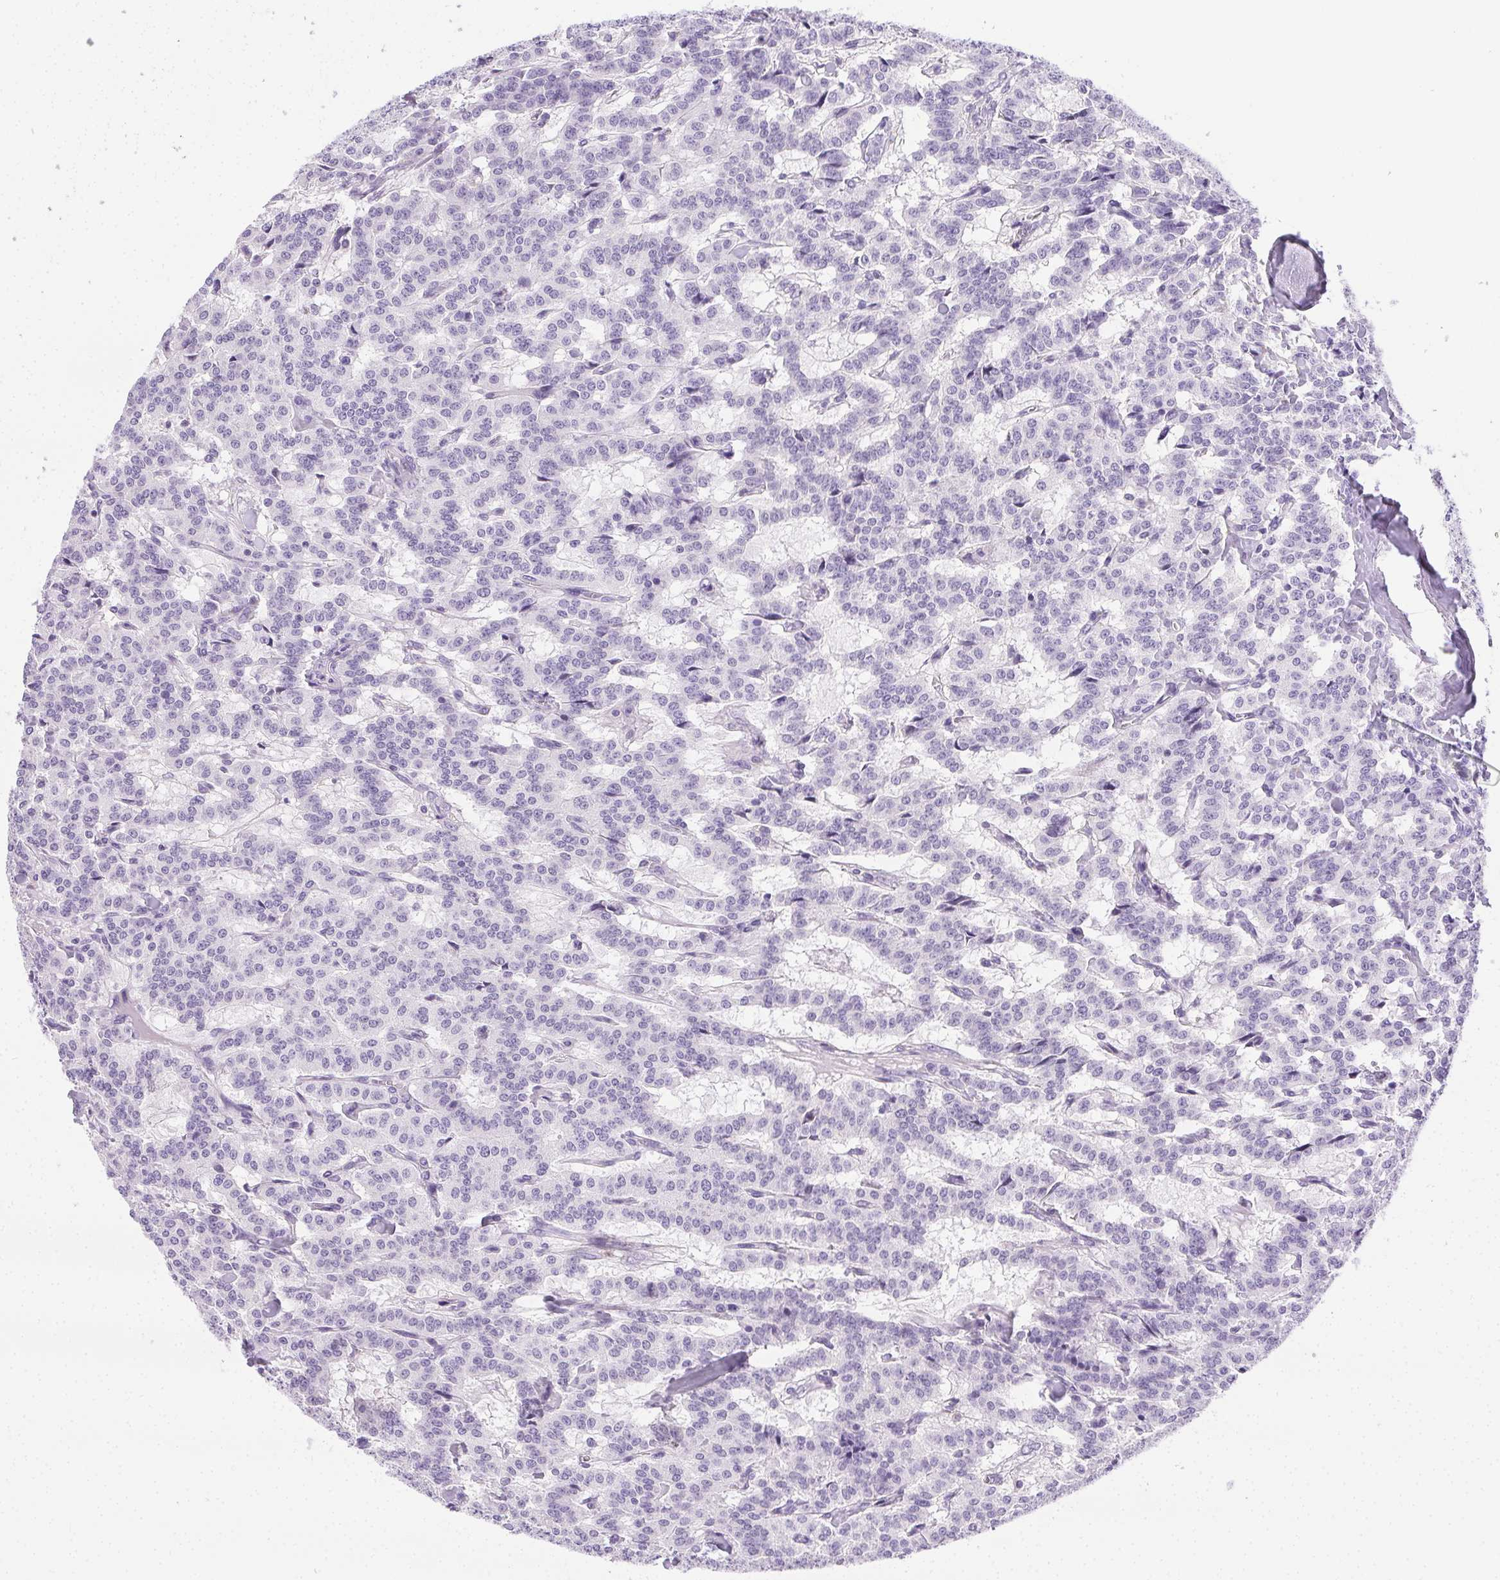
{"staining": {"intensity": "negative", "quantity": "none", "location": "none"}, "tissue": "carcinoid", "cell_type": "Tumor cells", "image_type": "cancer", "snomed": [{"axis": "morphology", "description": "Carcinoid, malignant, NOS"}, {"axis": "topography", "description": "Lung"}], "caption": "An IHC micrograph of carcinoid is shown. There is no staining in tumor cells of carcinoid.", "gene": "C20orf85", "patient": {"sex": "female", "age": 46}}